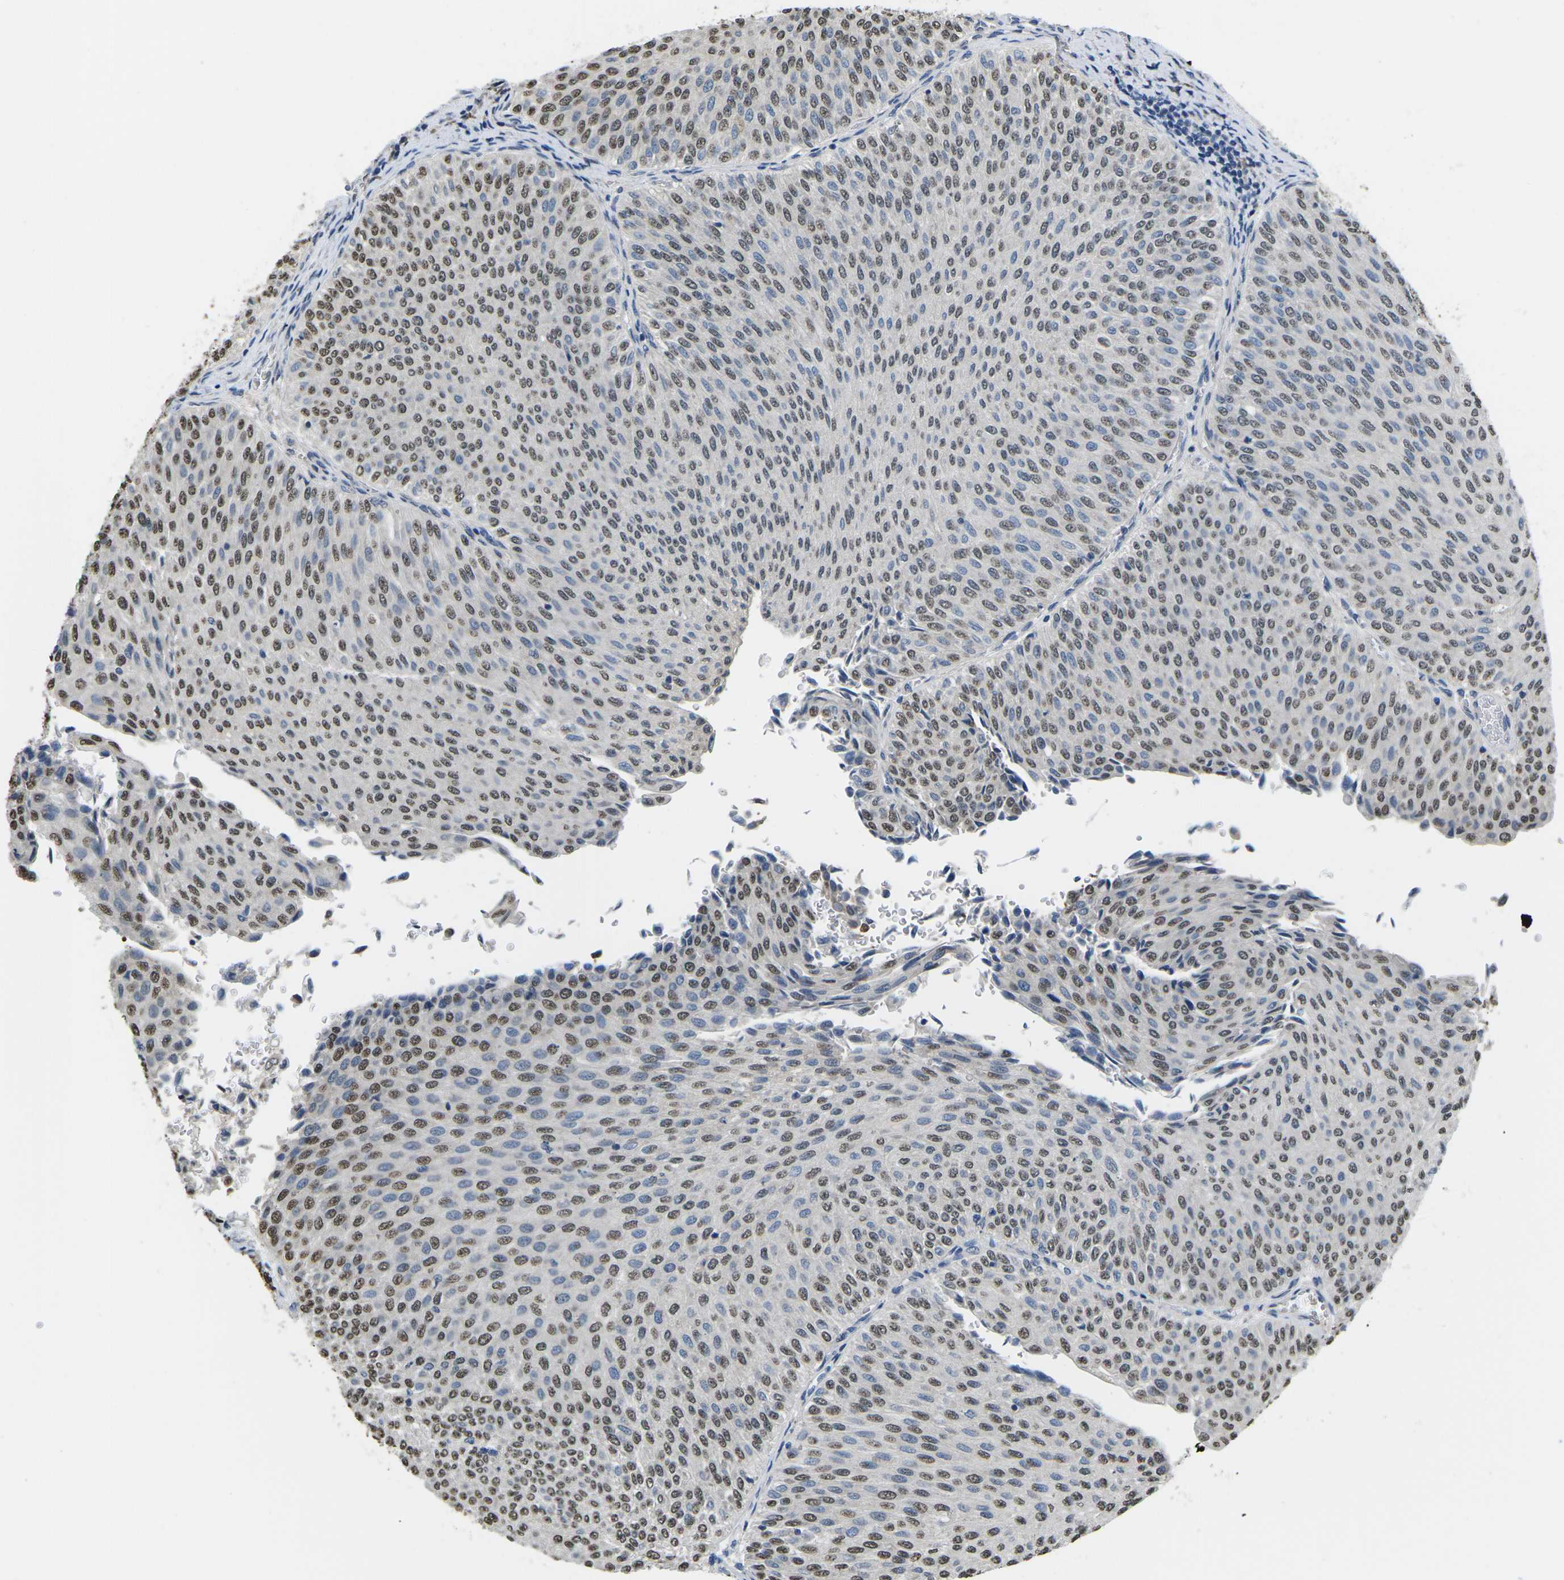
{"staining": {"intensity": "moderate", "quantity": ">75%", "location": "nuclear"}, "tissue": "urothelial cancer", "cell_type": "Tumor cells", "image_type": "cancer", "snomed": [{"axis": "morphology", "description": "Urothelial carcinoma, Low grade"}, {"axis": "topography", "description": "Urinary bladder"}], "caption": "Immunohistochemical staining of urothelial cancer exhibits medium levels of moderate nuclear expression in approximately >75% of tumor cells.", "gene": "ERBB4", "patient": {"sex": "male", "age": 78}}